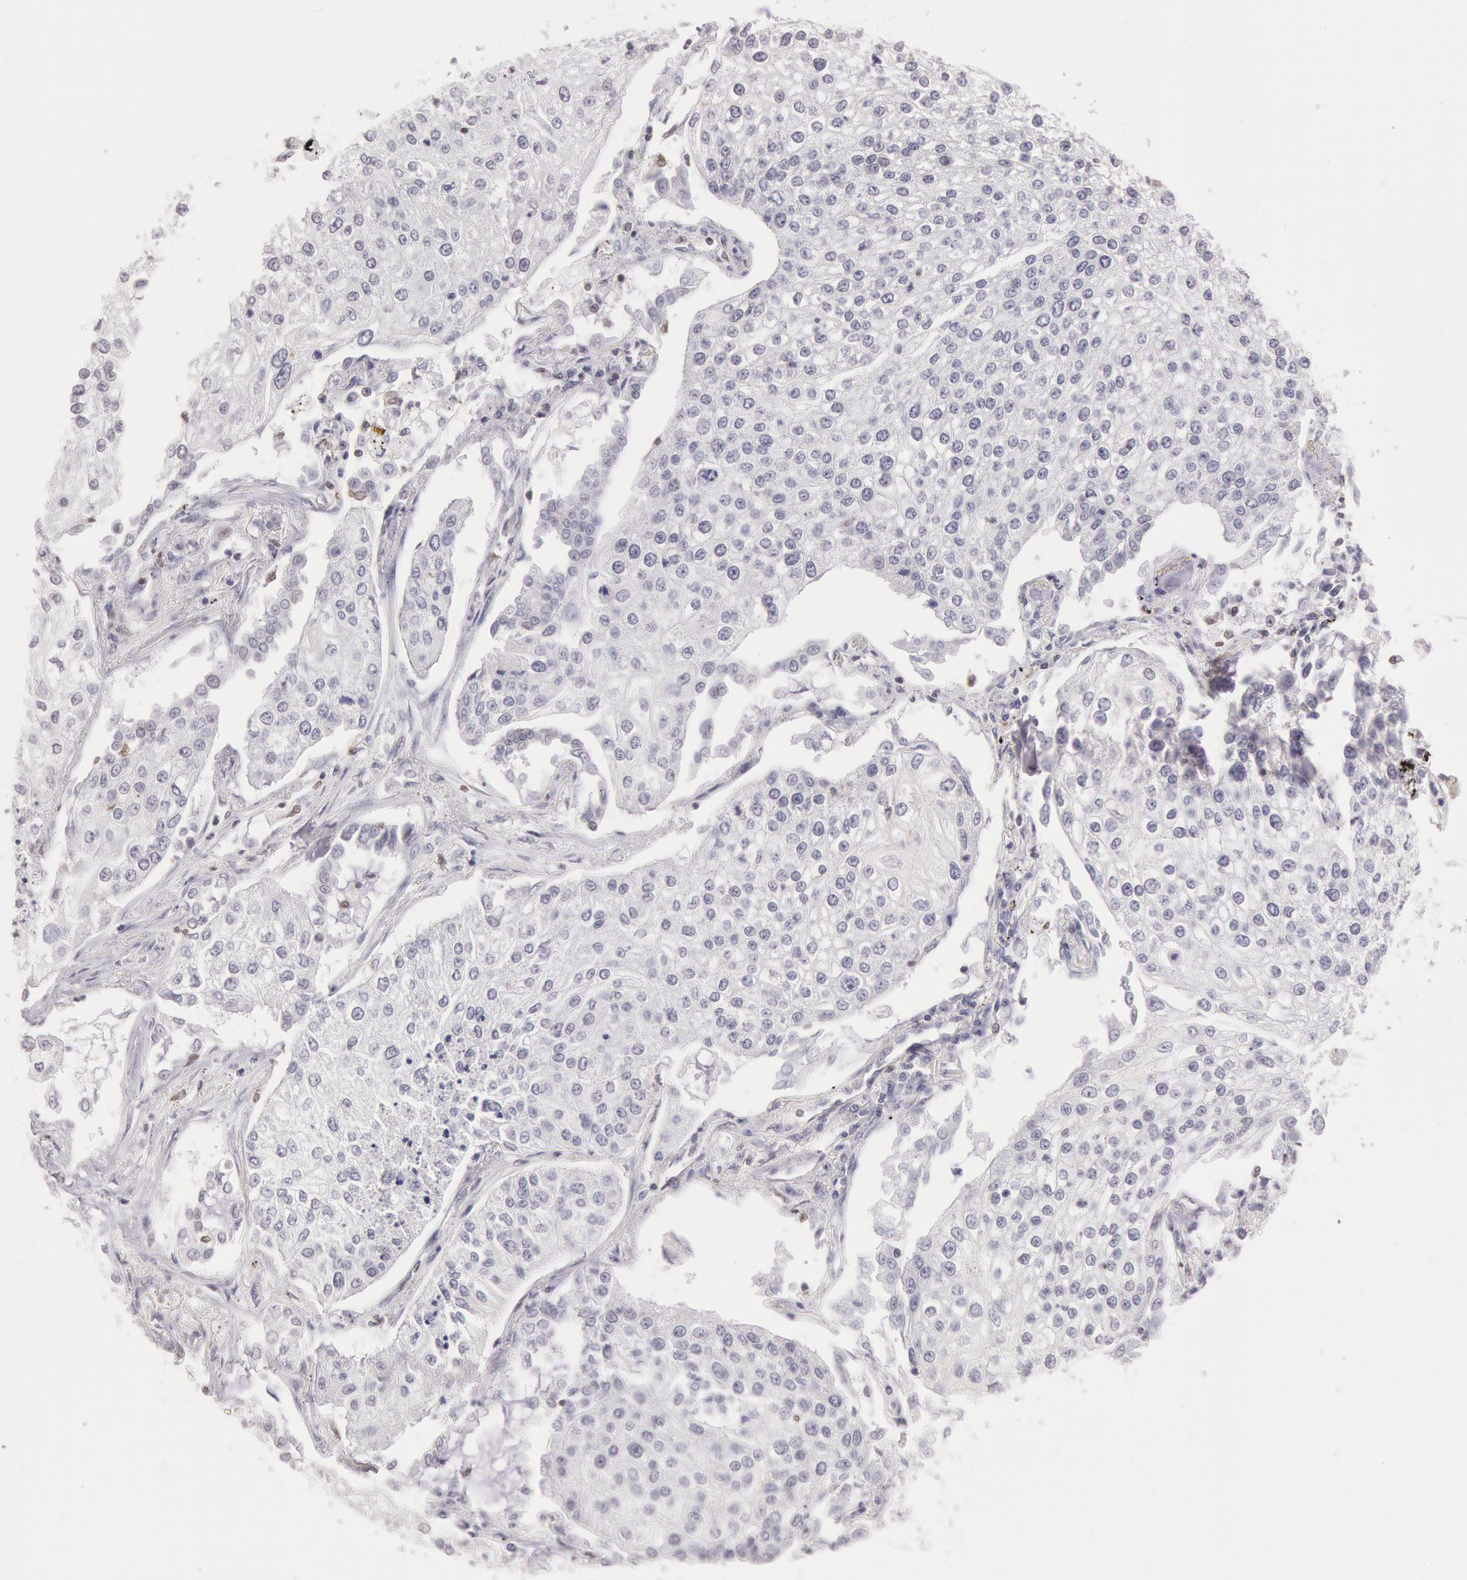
{"staining": {"intensity": "negative", "quantity": "none", "location": "none"}, "tissue": "lung cancer", "cell_type": "Tumor cells", "image_type": "cancer", "snomed": [{"axis": "morphology", "description": "Squamous cell carcinoma, NOS"}, {"axis": "topography", "description": "Lung"}], "caption": "Protein analysis of squamous cell carcinoma (lung) reveals no significant positivity in tumor cells.", "gene": "HIF1A", "patient": {"sex": "male", "age": 75}}